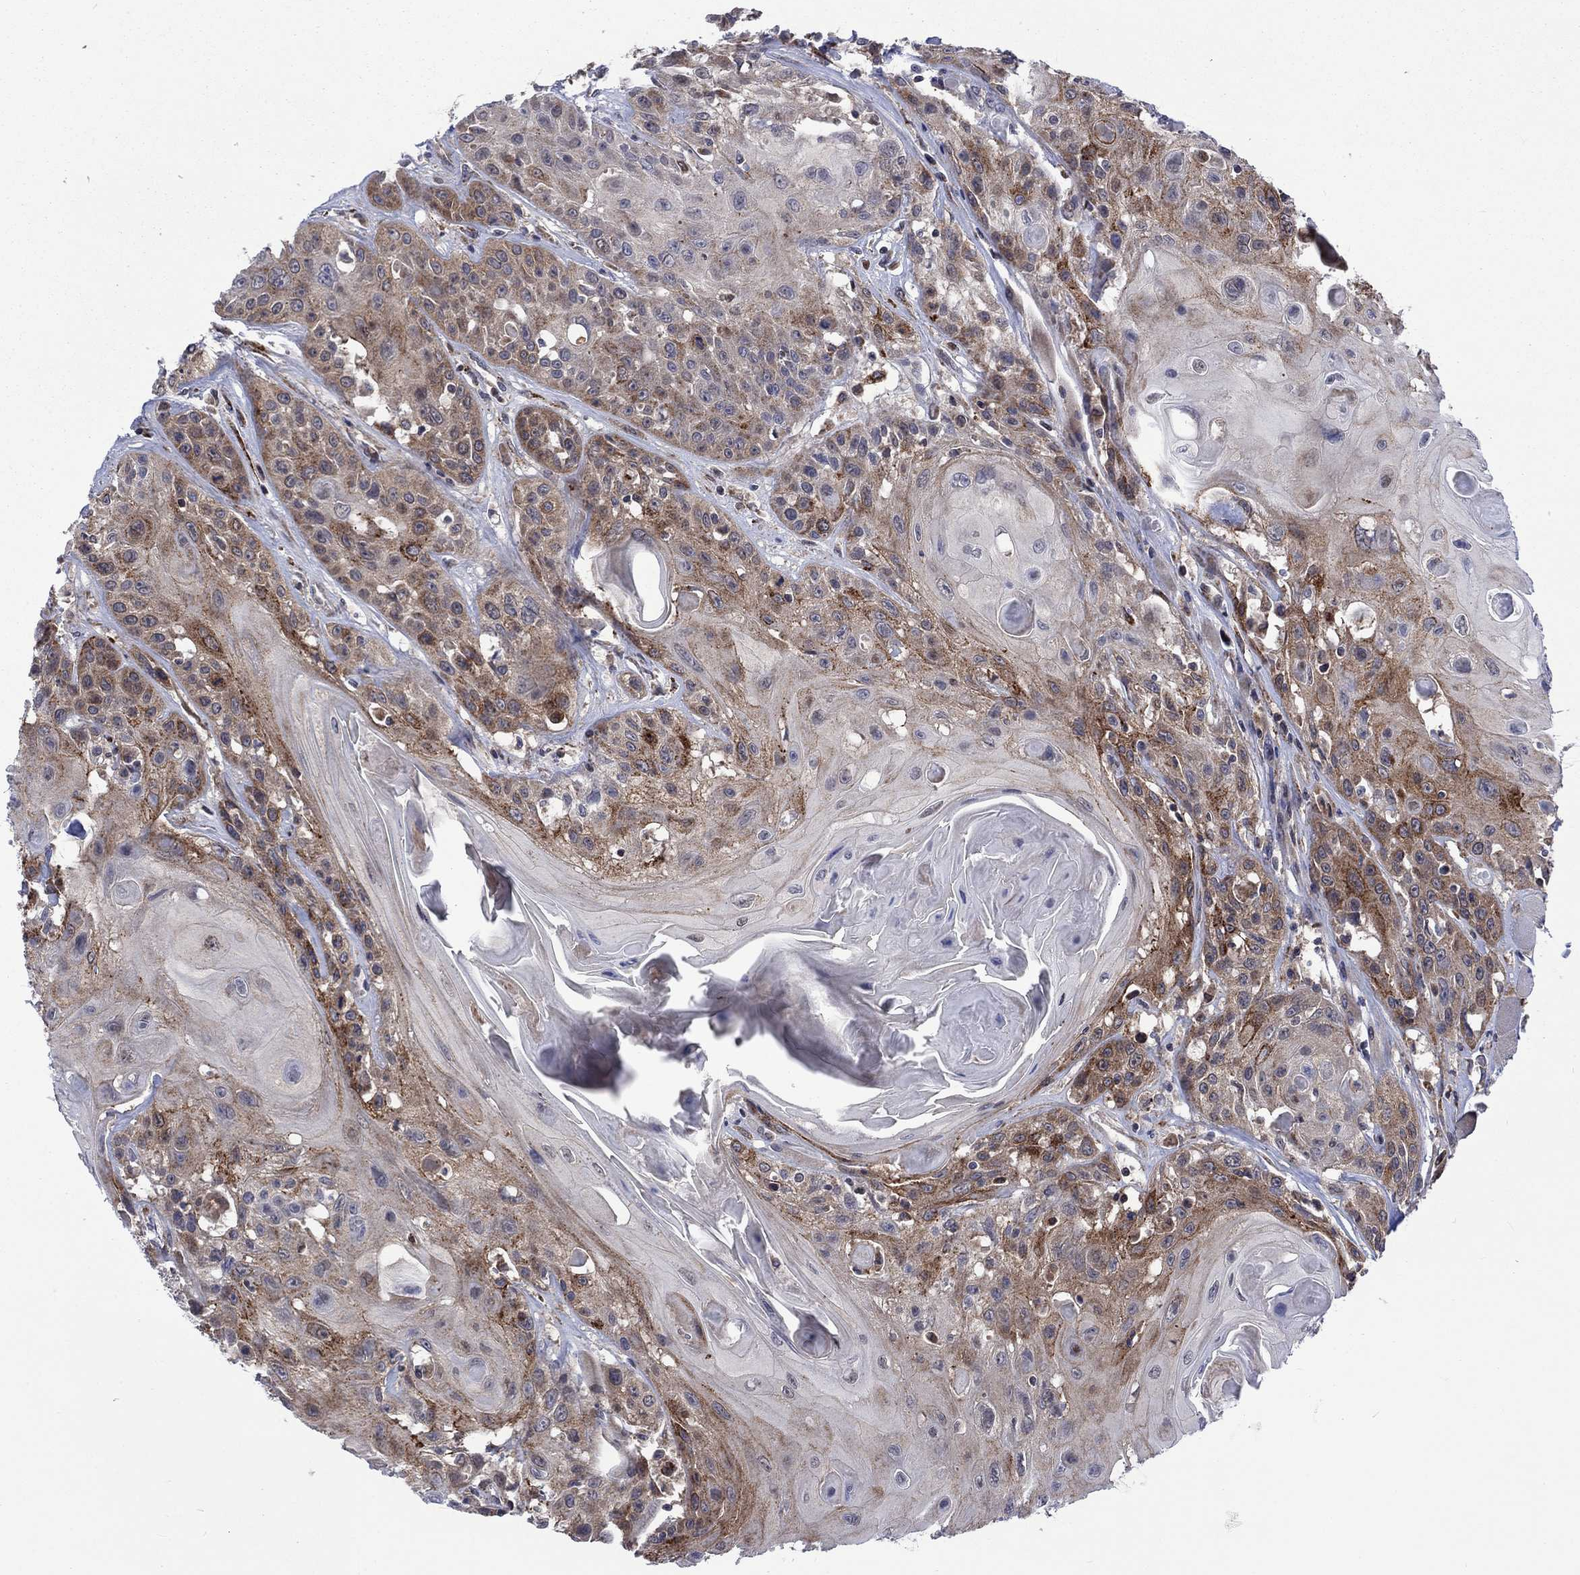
{"staining": {"intensity": "moderate", "quantity": "25%-75%", "location": "cytoplasmic/membranous"}, "tissue": "head and neck cancer", "cell_type": "Tumor cells", "image_type": "cancer", "snomed": [{"axis": "morphology", "description": "Squamous cell carcinoma, NOS"}, {"axis": "topography", "description": "Head-Neck"}], "caption": "Brown immunohistochemical staining in human head and neck cancer (squamous cell carcinoma) demonstrates moderate cytoplasmic/membranous staining in approximately 25%-75% of tumor cells.", "gene": "SLC35F2", "patient": {"sex": "female", "age": 59}}